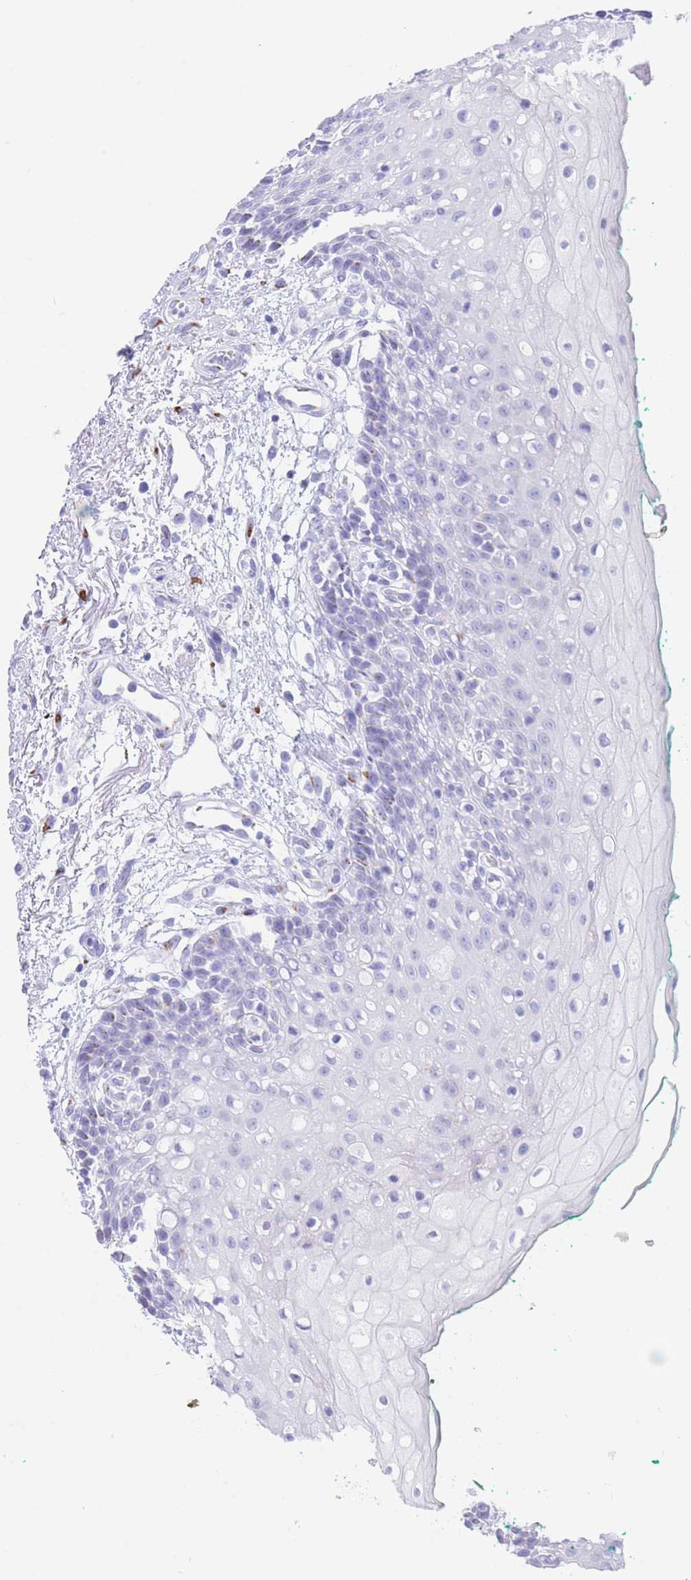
{"staining": {"intensity": "negative", "quantity": "none", "location": "none"}, "tissue": "oral mucosa", "cell_type": "Squamous epithelial cells", "image_type": "normal", "snomed": [{"axis": "morphology", "description": "Normal tissue, NOS"}, {"axis": "morphology", "description": "Squamous cell carcinoma, NOS"}, {"axis": "topography", "description": "Oral tissue"}, {"axis": "topography", "description": "Tounge, NOS"}, {"axis": "topography", "description": "Head-Neck"}], "caption": "Photomicrograph shows no protein staining in squamous epithelial cells of benign oral mucosa. (Immunohistochemistry (ihc), brightfield microscopy, high magnification).", "gene": "FAM3C", "patient": {"sex": "male", "age": 79}}